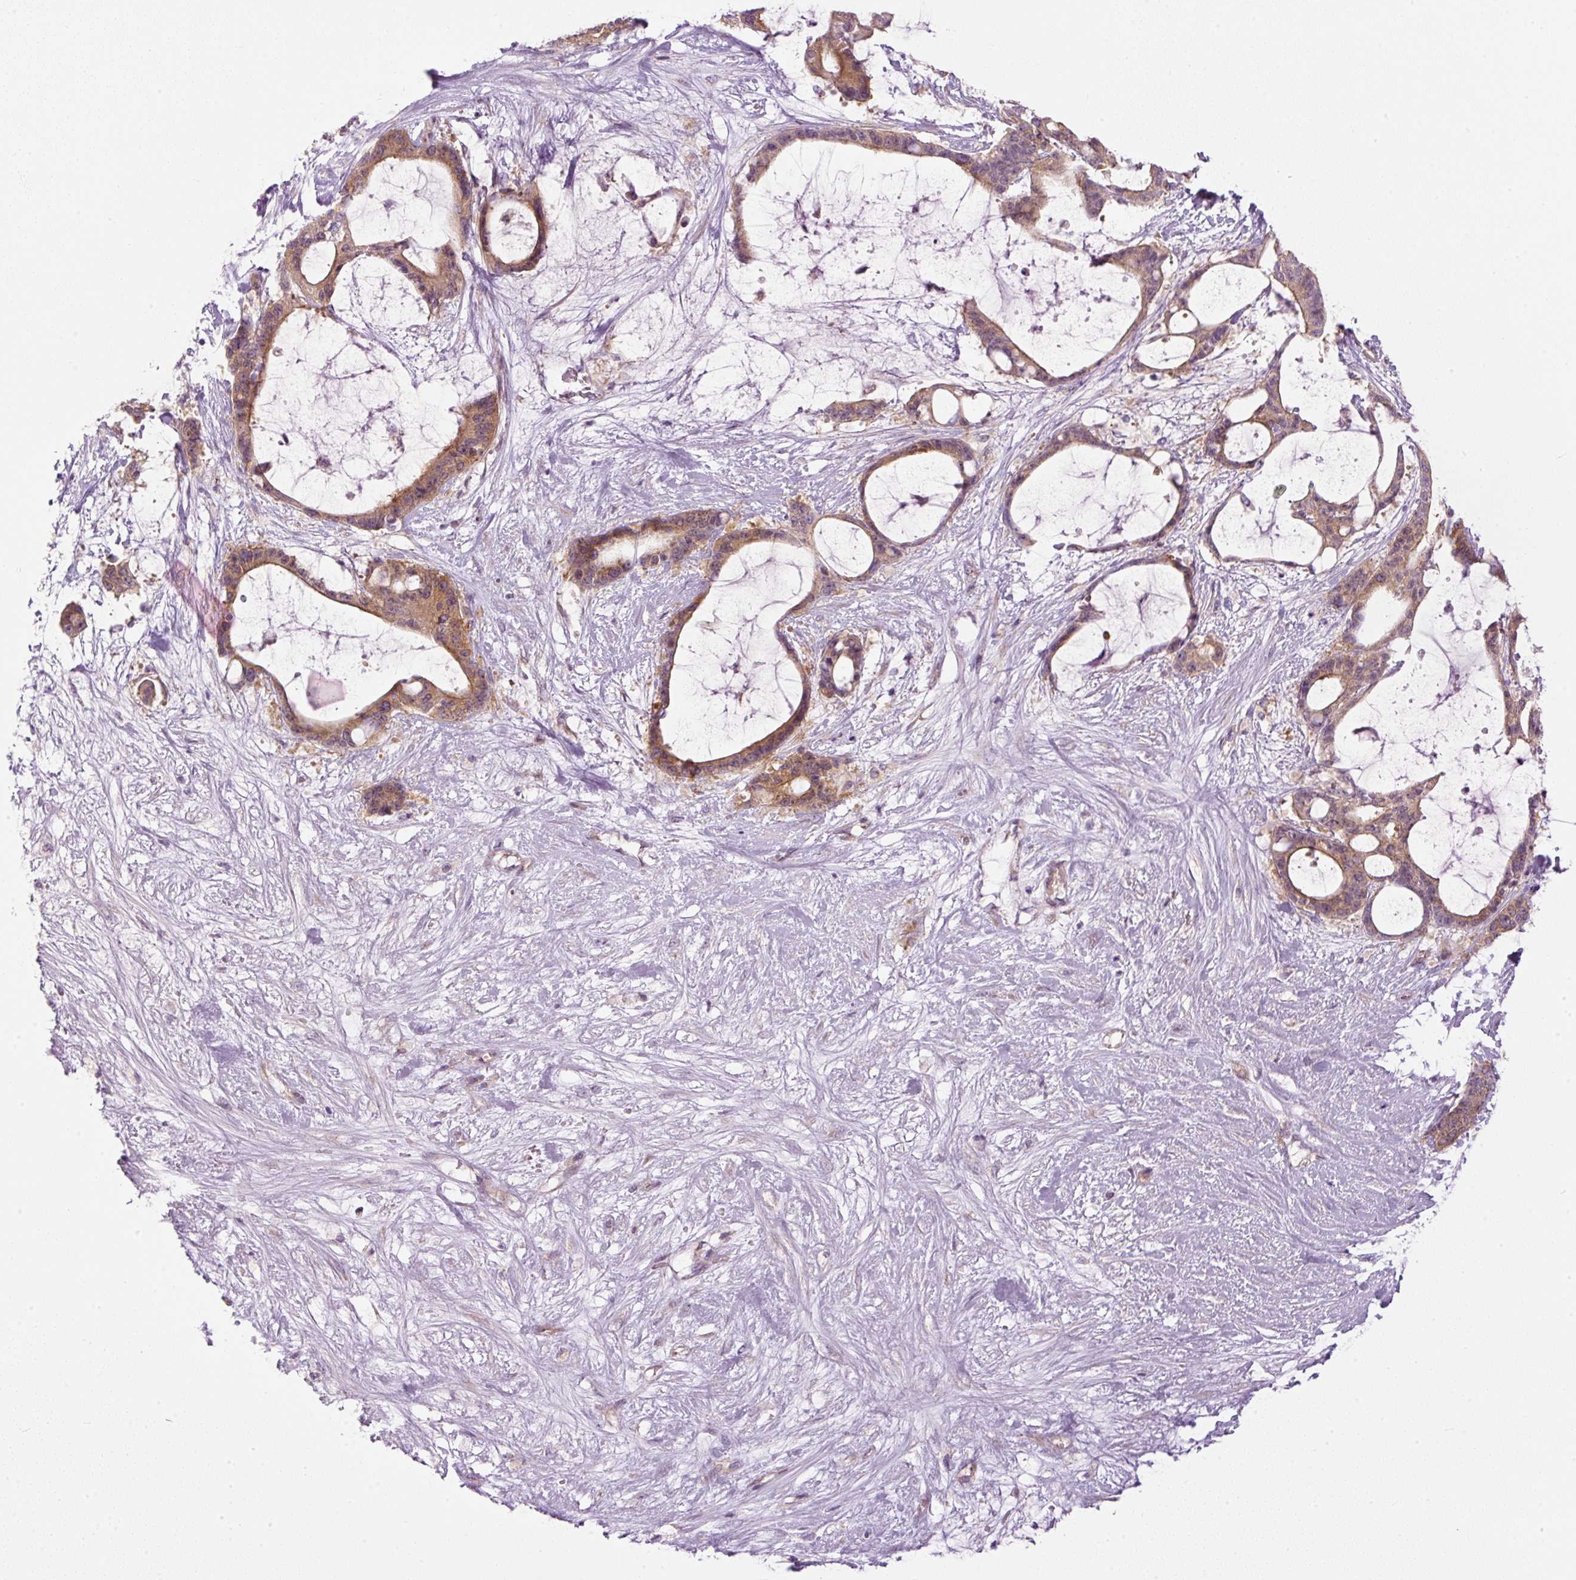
{"staining": {"intensity": "moderate", "quantity": ">75%", "location": "cytoplasmic/membranous"}, "tissue": "liver cancer", "cell_type": "Tumor cells", "image_type": "cancer", "snomed": [{"axis": "morphology", "description": "Normal tissue, NOS"}, {"axis": "morphology", "description": "Cholangiocarcinoma"}, {"axis": "topography", "description": "Liver"}, {"axis": "topography", "description": "Peripheral nerve tissue"}], "caption": "A medium amount of moderate cytoplasmic/membranous expression is seen in about >75% of tumor cells in liver cancer tissue.", "gene": "MZT2B", "patient": {"sex": "female", "age": 73}}